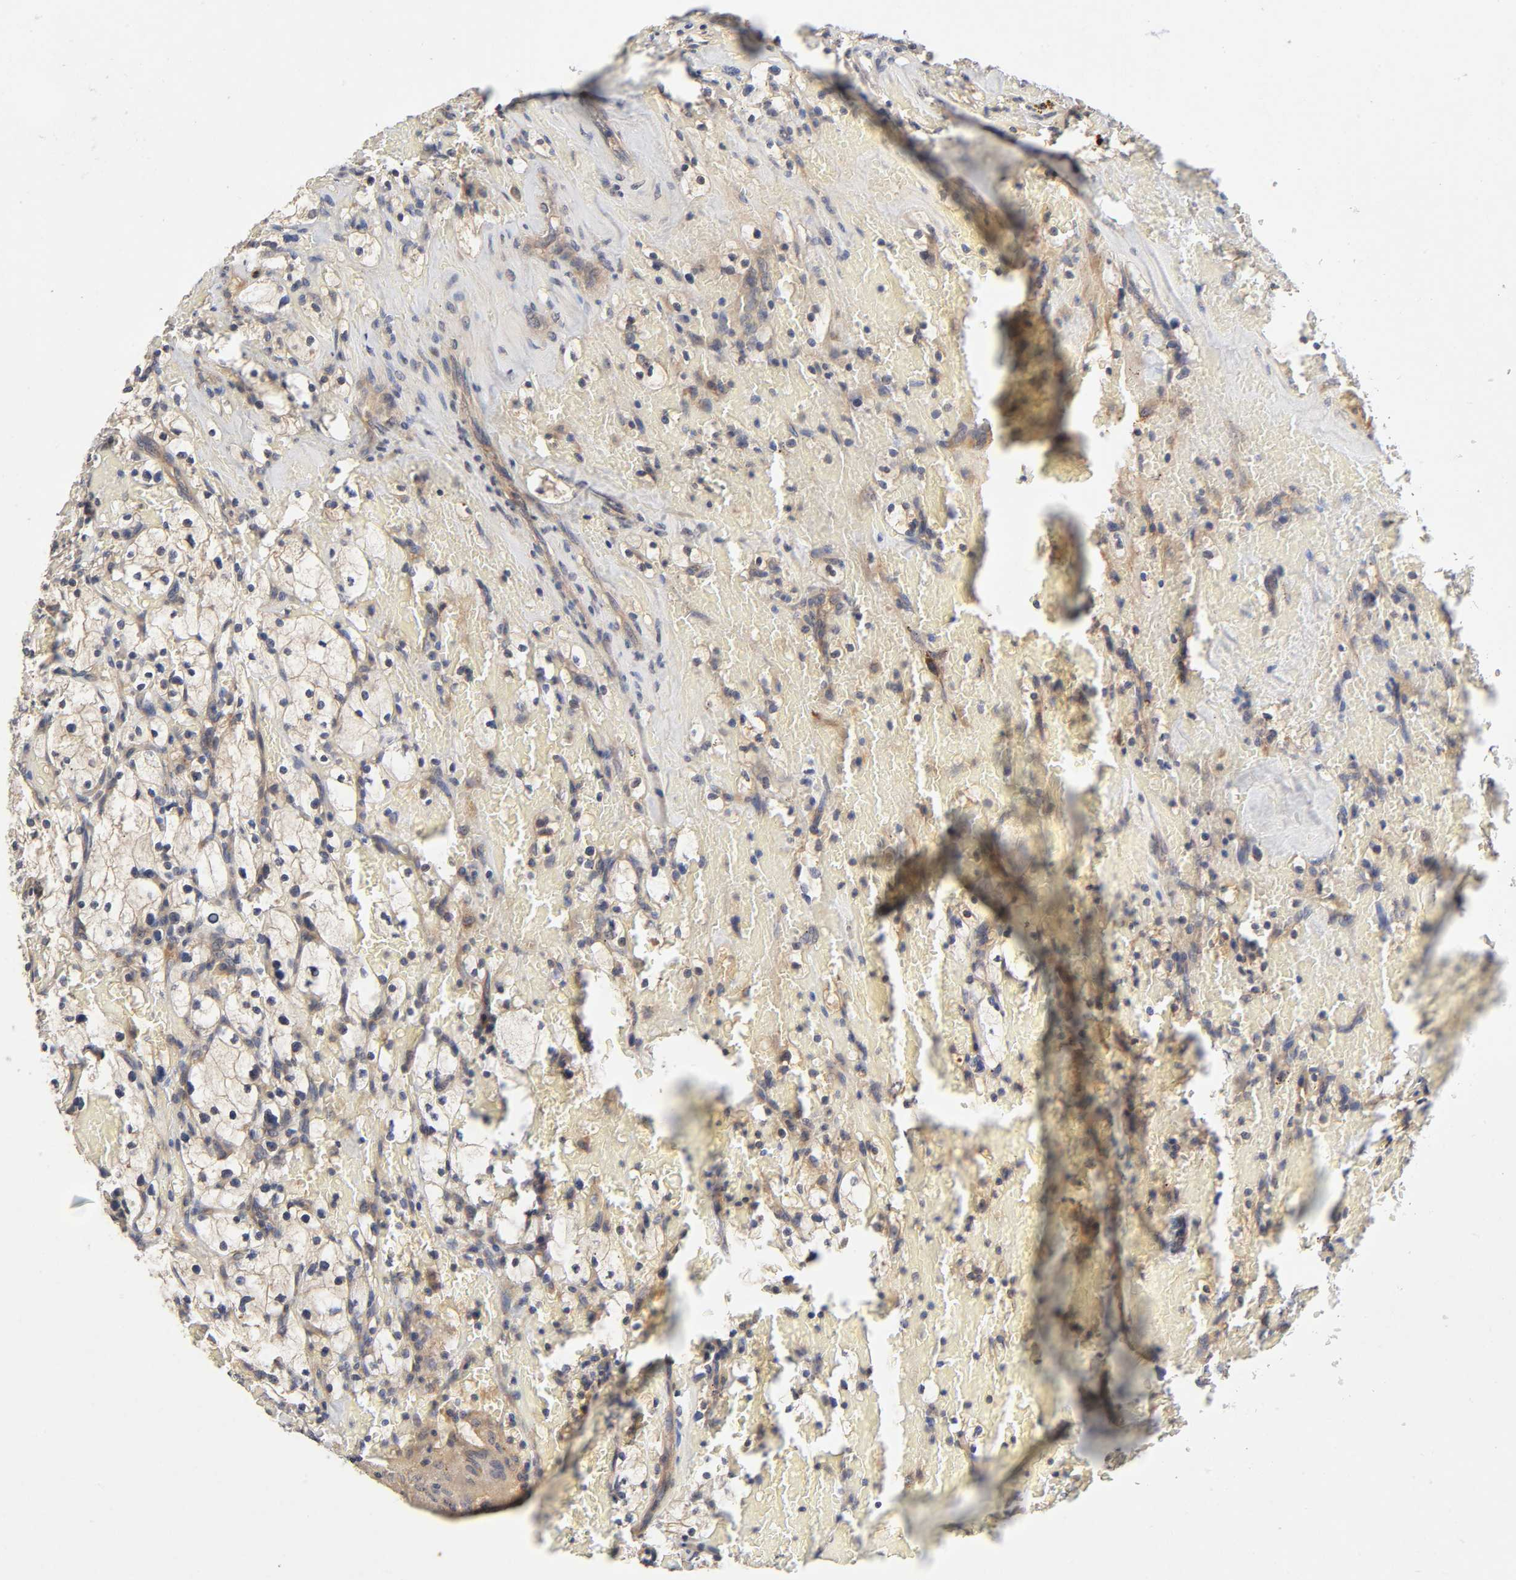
{"staining": {"intensity": "moderate", "quantity": "25%-75%", "location": "cytoplasmic/membranous"}, "tissue": "renal cancer", "cell_type": "Tumor cells", "image_type": "cancer", "snomed": [{"axis": "morphology", "description": "Adenocarcinoma, NOS"}, {"axis": "topography", "description": "Kidney"}], "caption": "The micrograph exhibits immunohistochemical staining of renal cancer. There is moderate cytoplasmic/membranous positivity is identified in approximately 25%-75% of tumor cells.", "gene": "CPB2", "patient": {"sex": "female", "age": 83}}